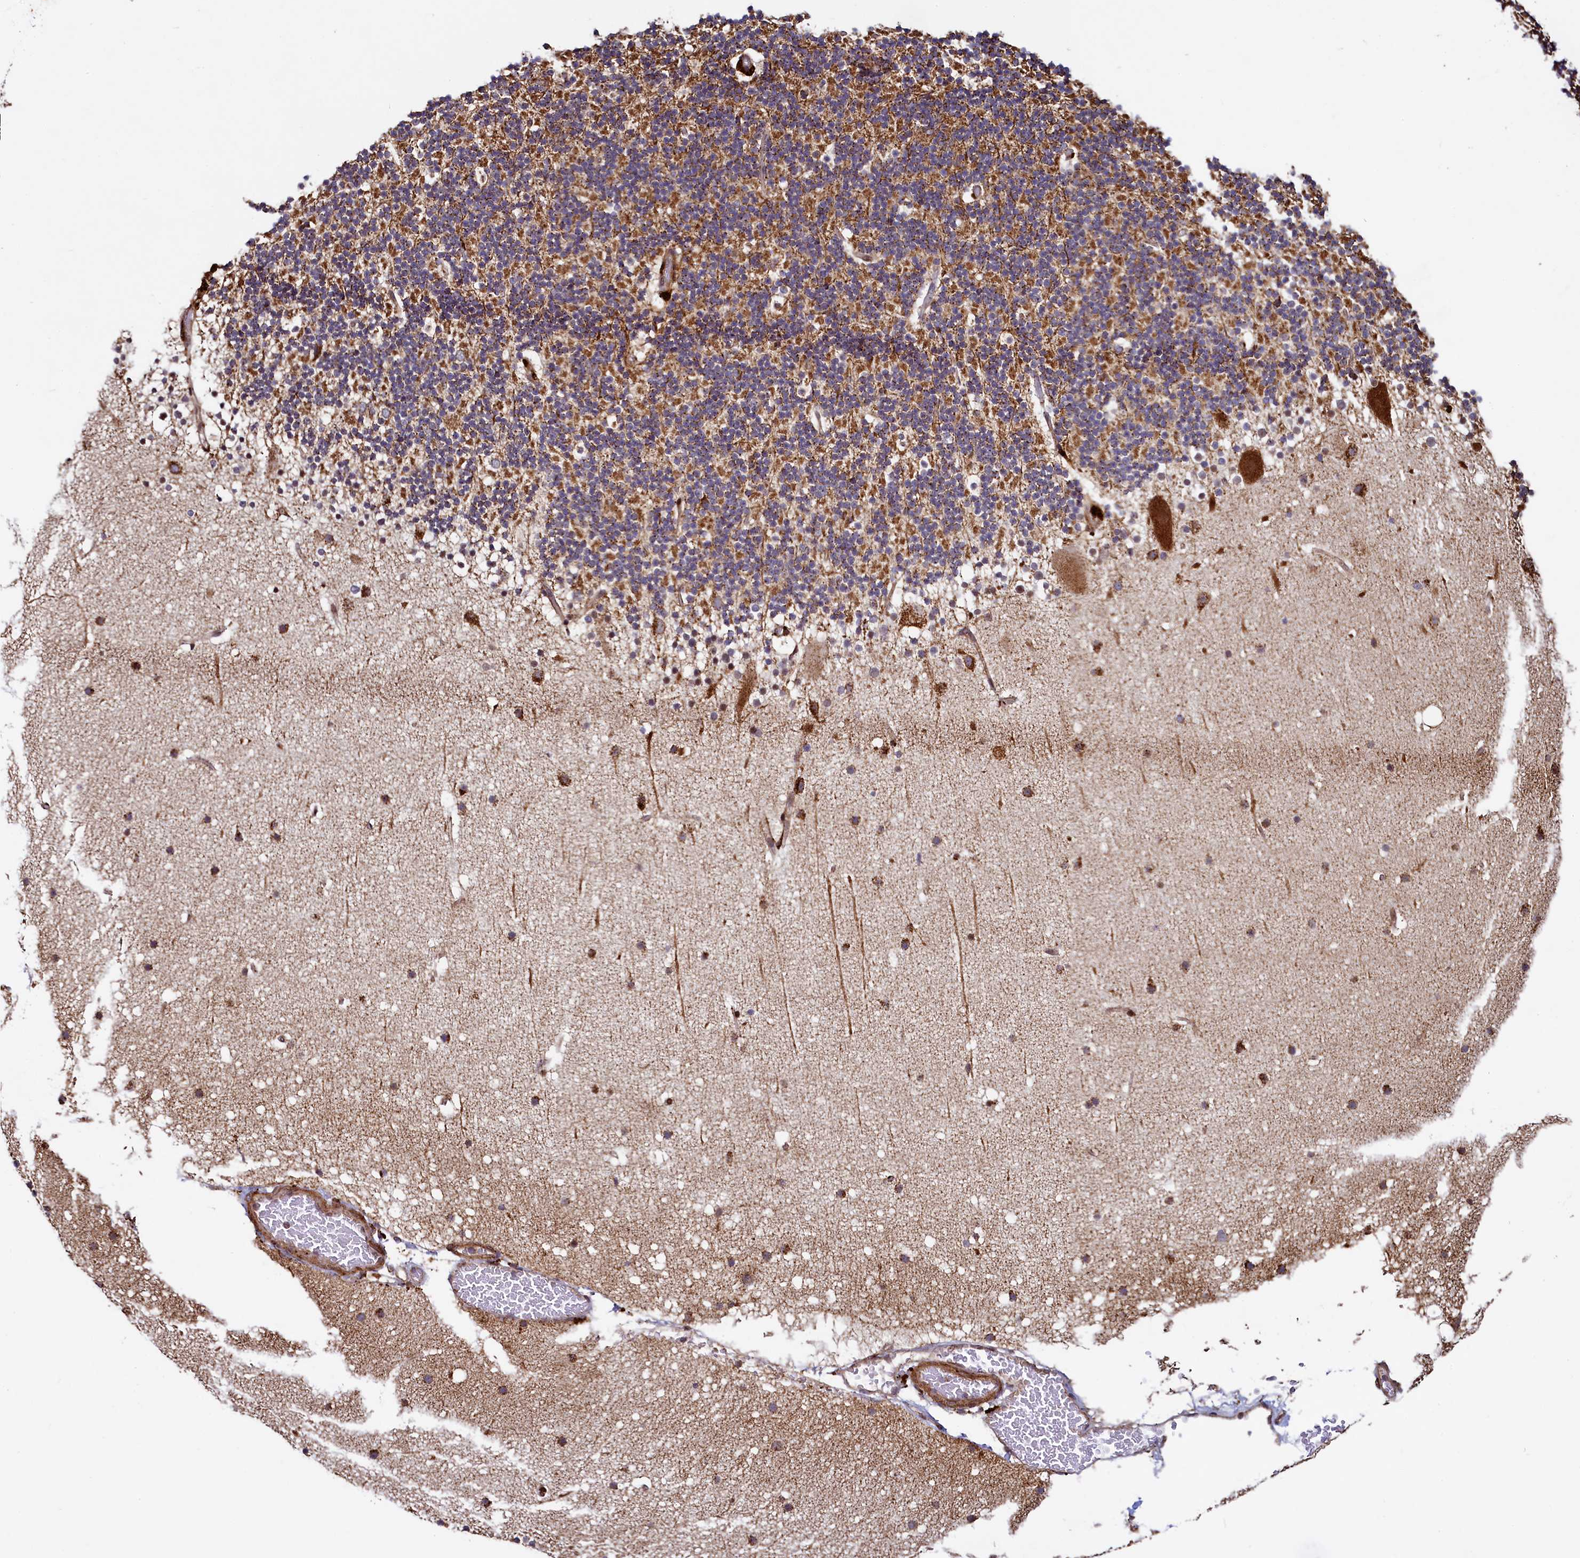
{"staining": {"intensity": "moderate", "quantity": ">75%", "location": "cytoplasmic/membranous"}, "tissue": "cerebellum", "cell_type": "Cells in granular layer", "image_type": "normal", "snomed": [{"axis": "morphology", "description": "Normal tissue, NOS"}, {"axis": "topography", "description": "Cerebellum"}], "caption": "Cells in granular layer show medium levels of moderate cytoplasmic/membranous expression in approximately >75% of cells in normal human cerebellum. (IHC, brightfield microscopy, high magnification).", "gene": "ZNF577", "patient": {"sex": "male", "age": 57}}